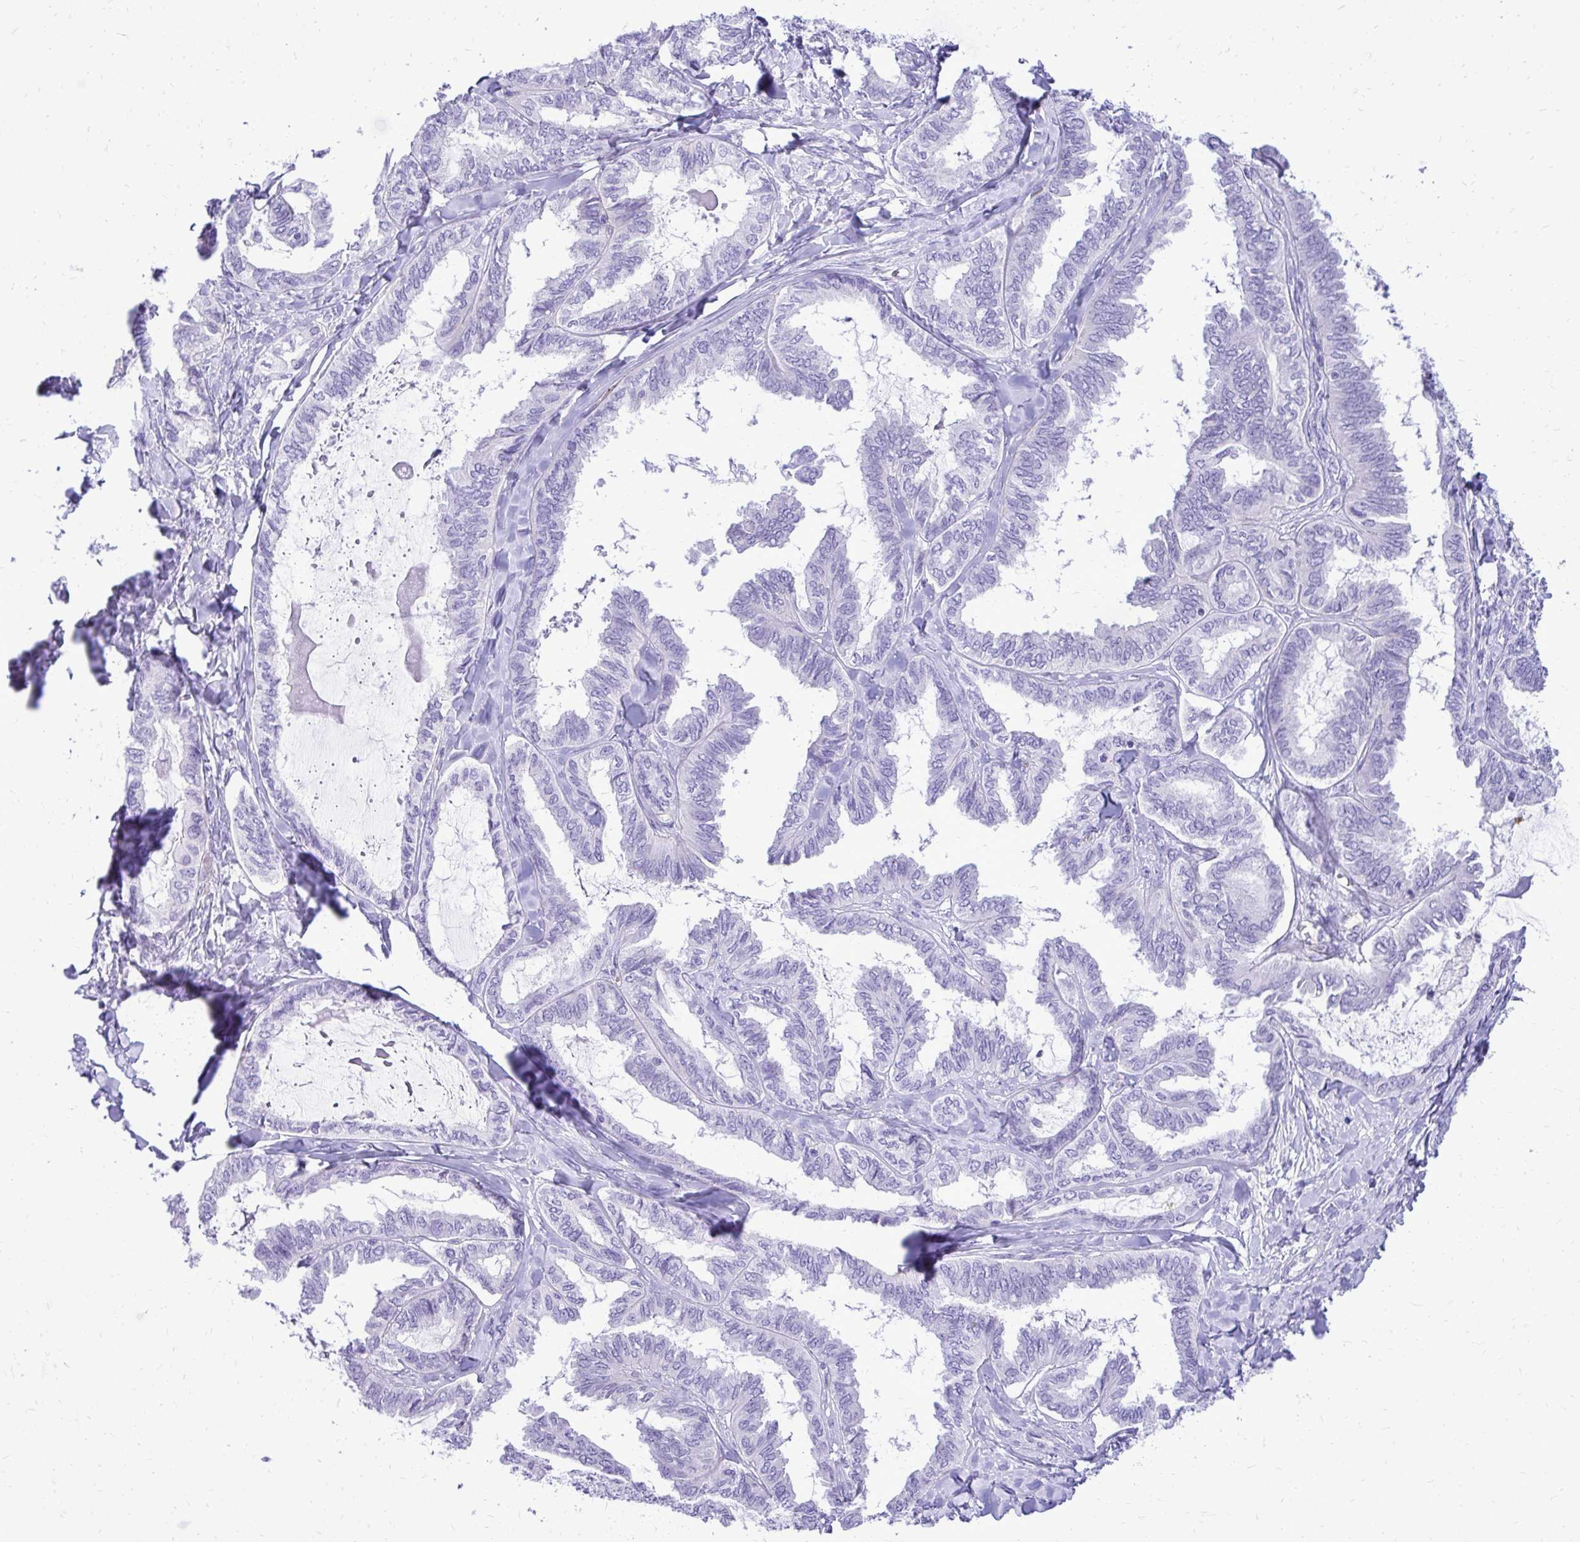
{"staining": {"intensity": "negative", "quantity": "none", "location": "none"}, "tissue": "ovarian cancer", "cell_type": "Tumor cells", "image_type": "cancer", "snomed": [{"axis": "morphology", "description": "Carcinoma, endometroid"}, {"axis": "topography", "description": "Ovary"}], "caption": "Immunohistochemistry (IHC) image of human ovarian cancer stained for a protein (brown), which shows no positivity in tumor cells. (DAB (3,3'-diaminobenzidine) immunohistochemistry (IHC) visualized using brightfield microscopy, high magnification).", "gene": "PELI3", "patient": {"sex": "female", "age": 70}}